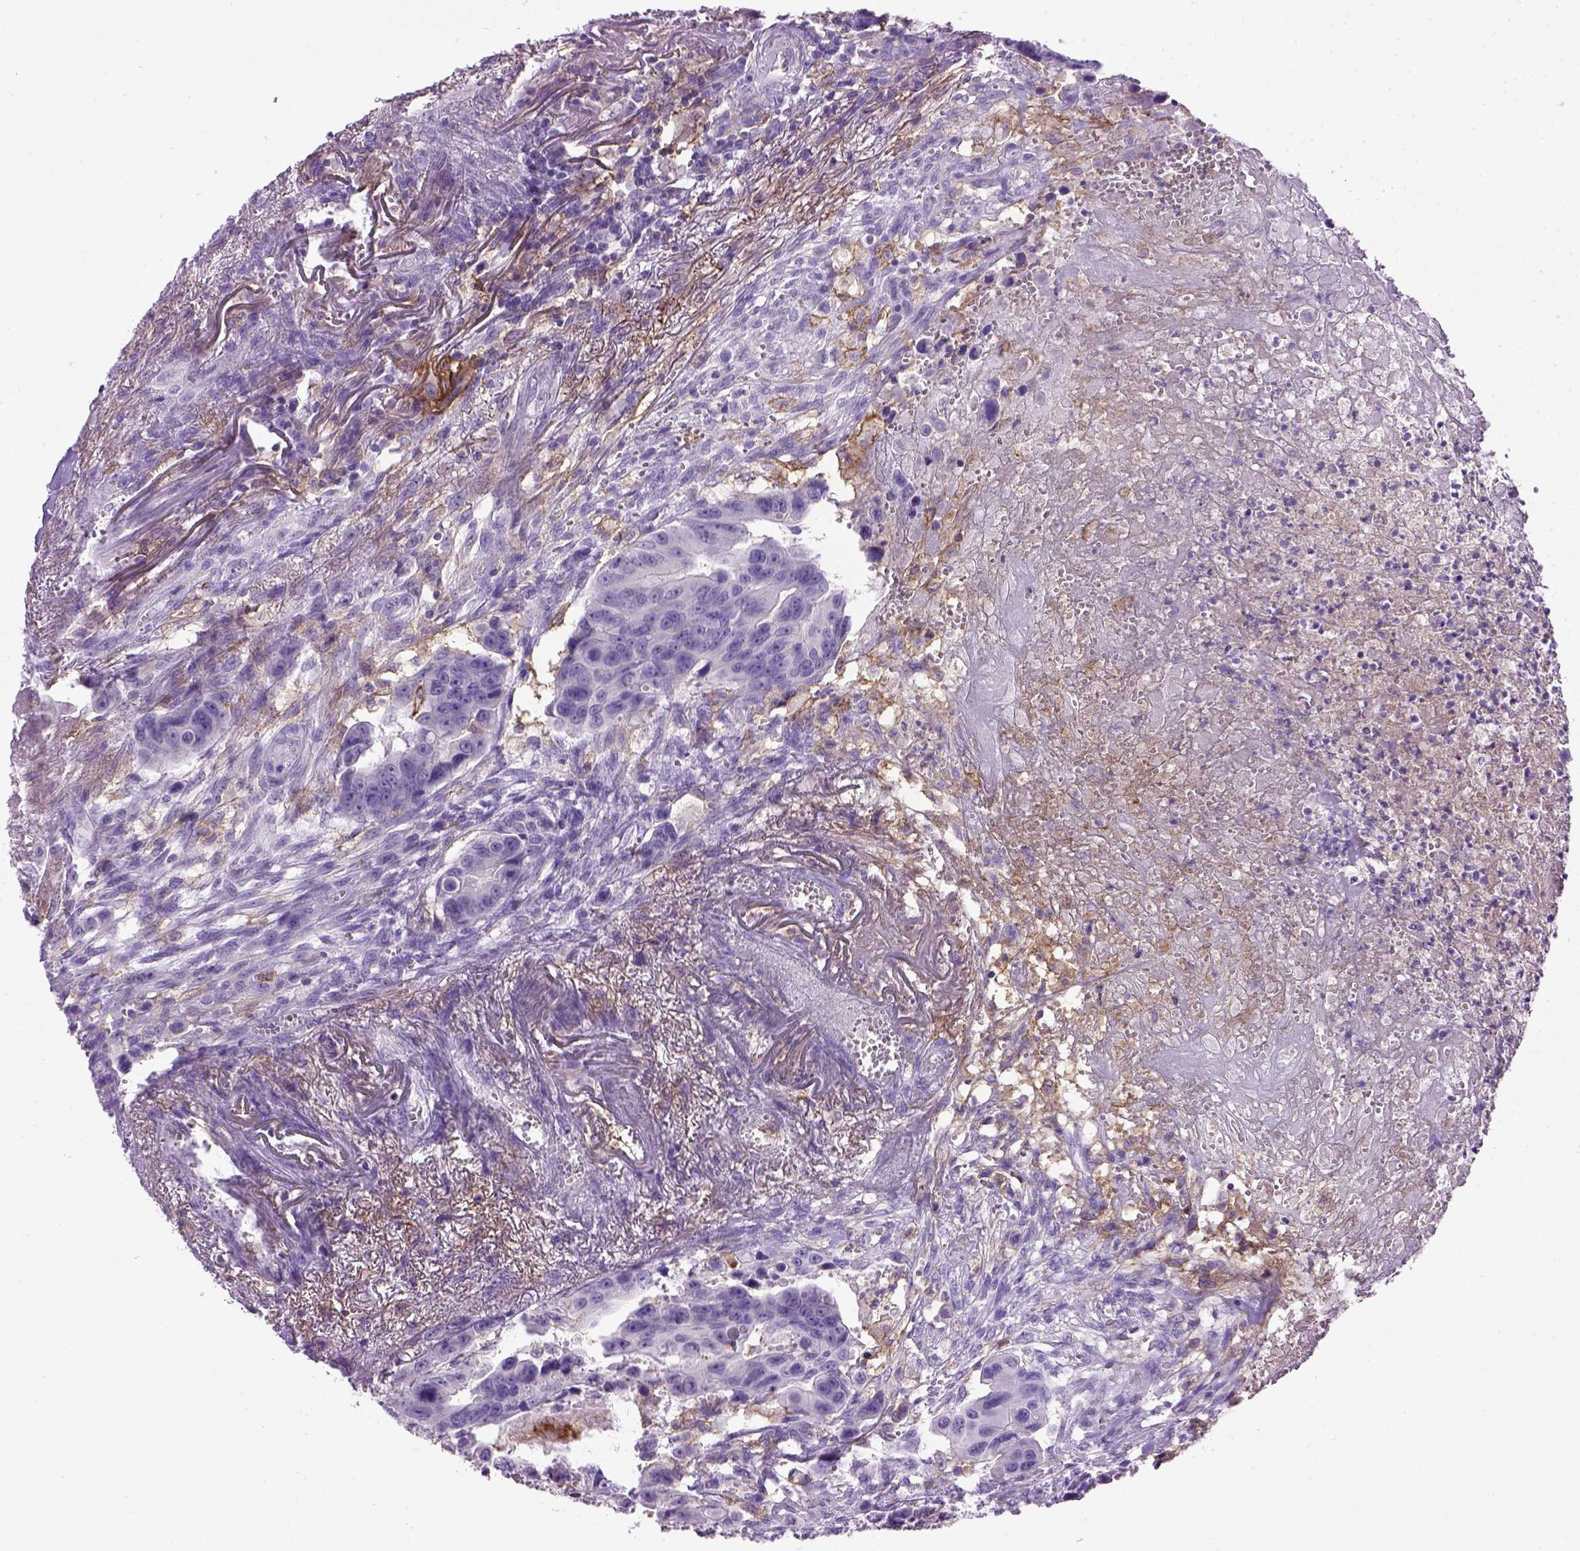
{"staining": {"intensity": "negative", "quantity": "none", "location": "none"}, "tissue": "colorectal cancer", "cell_type": "Tumor cells", "image_type": "cancer", "snomed": [{"axis": "morphology", "description": "Adenocarcinoma, NOS"}, {"axis": "topography", "description": "Colon"}], "caption": "This is a micrograph of immunohistochemistry (IHC) staining of colorectal adenocarcinoma, which shows no staining in tumor cells. The staining is performed using DAB brown chromogen with nuclei counter-stained in using hematoxylin.", "gene": "ITGAX", "patient": {"sex": "female", "age": 87}}